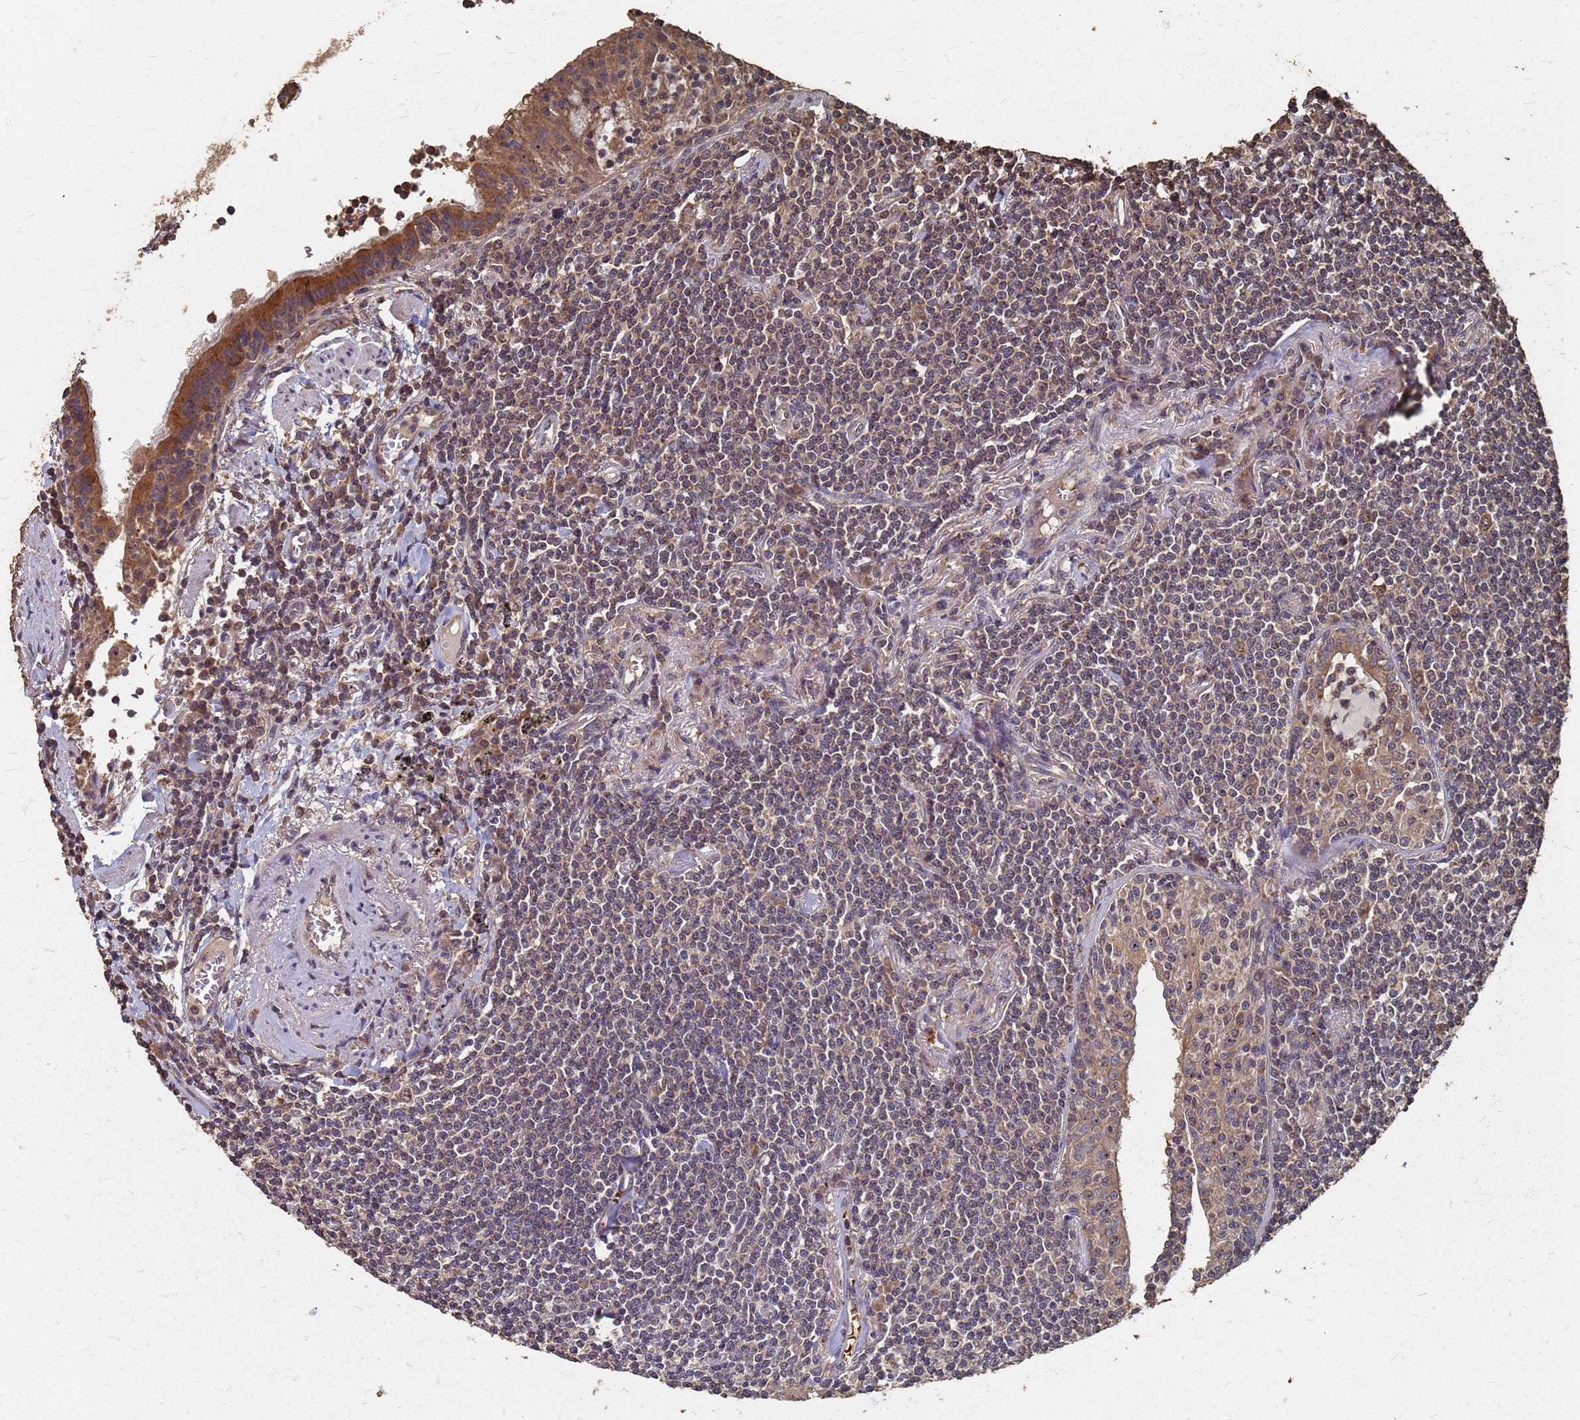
{"staining": {"intensity": "weak", "quantity": ">75%", "location": "cytoplasmic/membranous"}, "tissue": "lymphoma", "cell_type": "Tumor cells", "image_type": "cancer", "snomed": [{"axis": "morphology", "description": "Malignant lymphoma, non-Hodgkin's type, Low grade"}, {"axis": "topography", "description": "Lung"}], "caption": "IHC of human malignant lymphoma, non-Hodgkin's type (low-grade) displays low levels of weak cytoplasmic/membranous expression in approximately >75% of tumor cells.", "gene": "DPH5", "patient": {"sex": "female", "age": 71}}